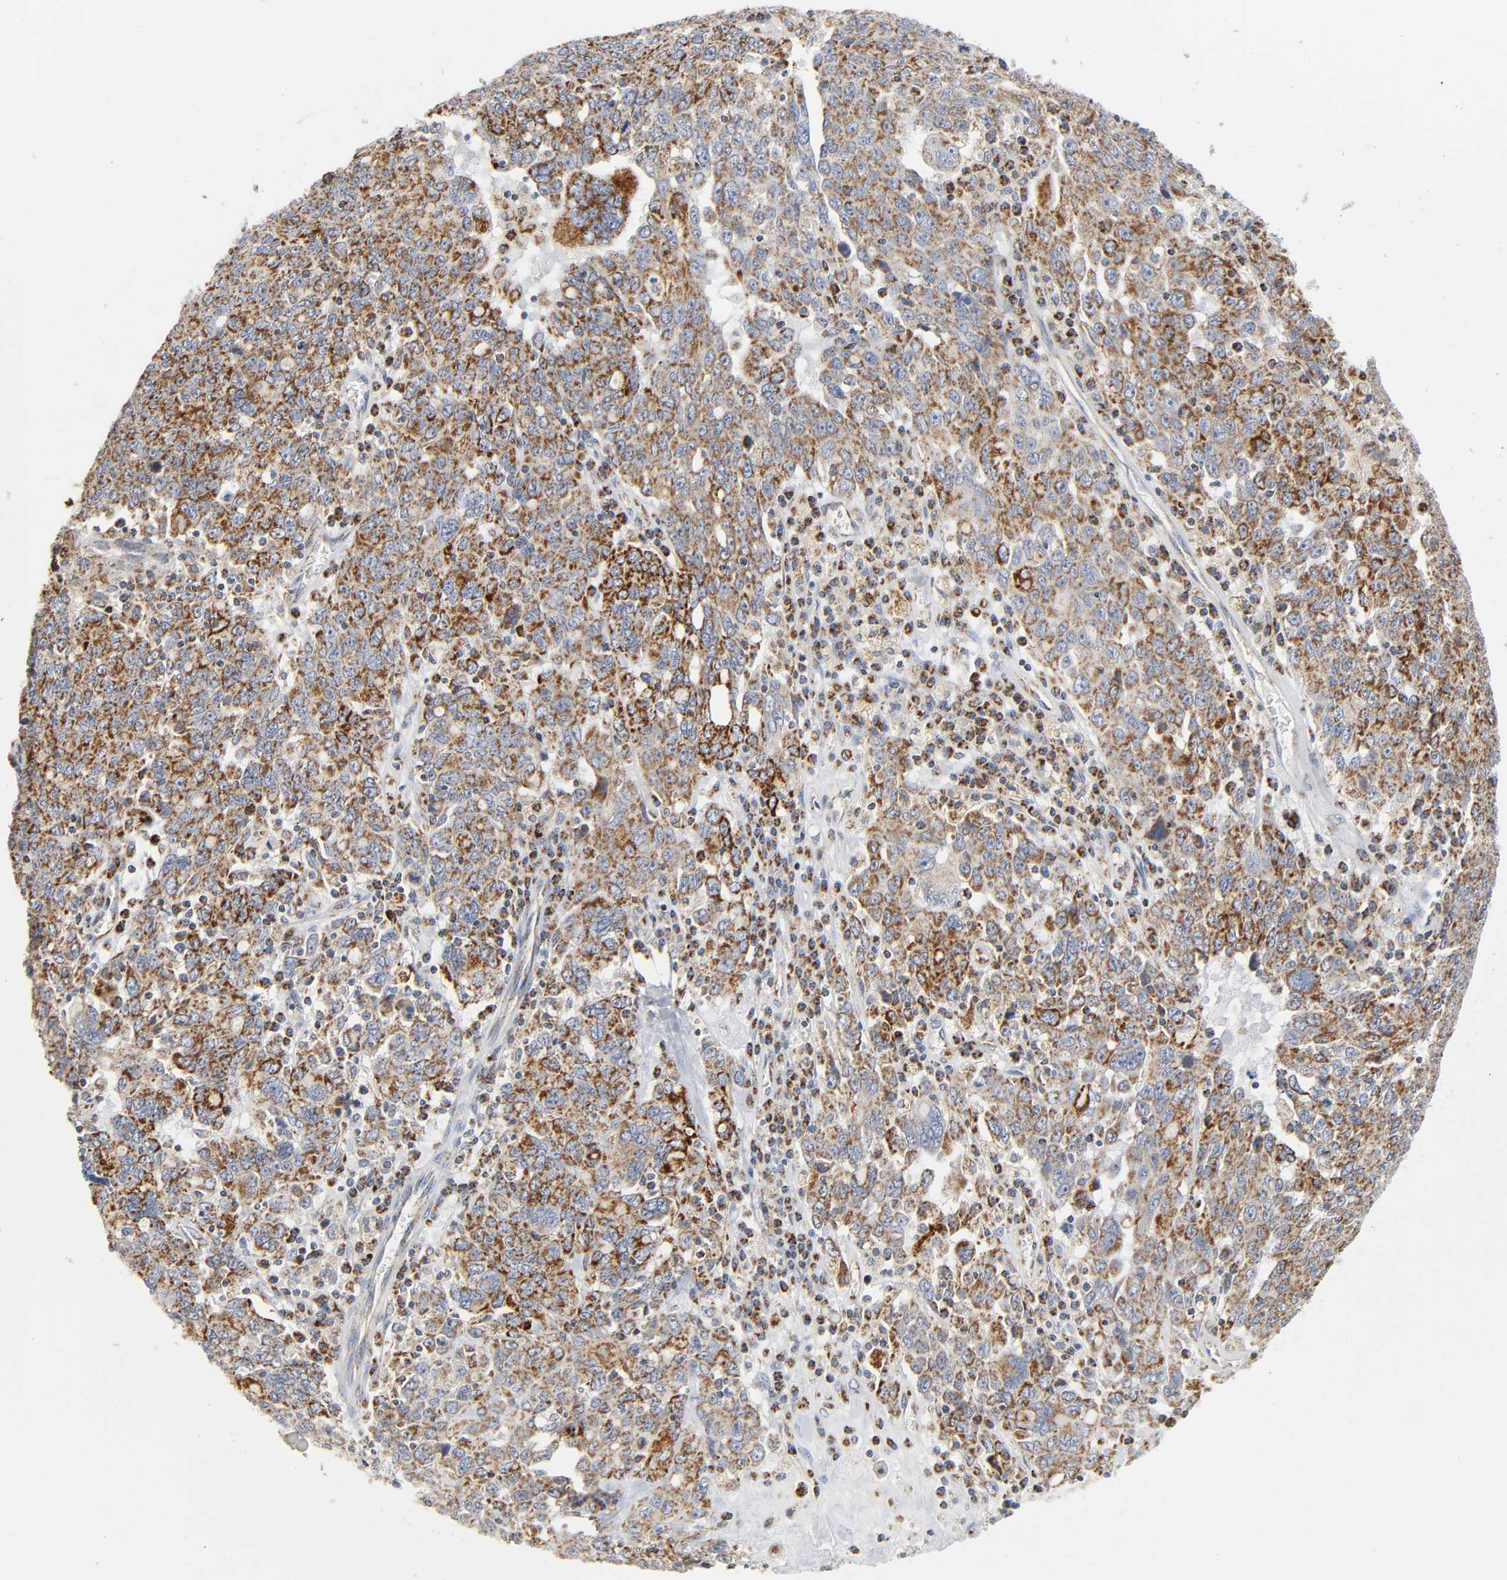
{"staining": {"intensity": "strong", "quantity": ">75%", "location": "cytoplasmic/membranous"}, "tissue": "ovarian cancer", "cell_type": "Tumor cells", "image_type": "cancer", "snomed": [{"axis": "morphology", "description": "Carcinoma, endometroid"}, {"axis": "topography", "description": "Ovary"}], "caption": "A brown stain labels strong cytoplasmic/membranous staining of a protein in endometroid carcinoma (ovarian) tumor cells.", "gene": "BAK1", "patient": {"sex": "female", "age": 62}}